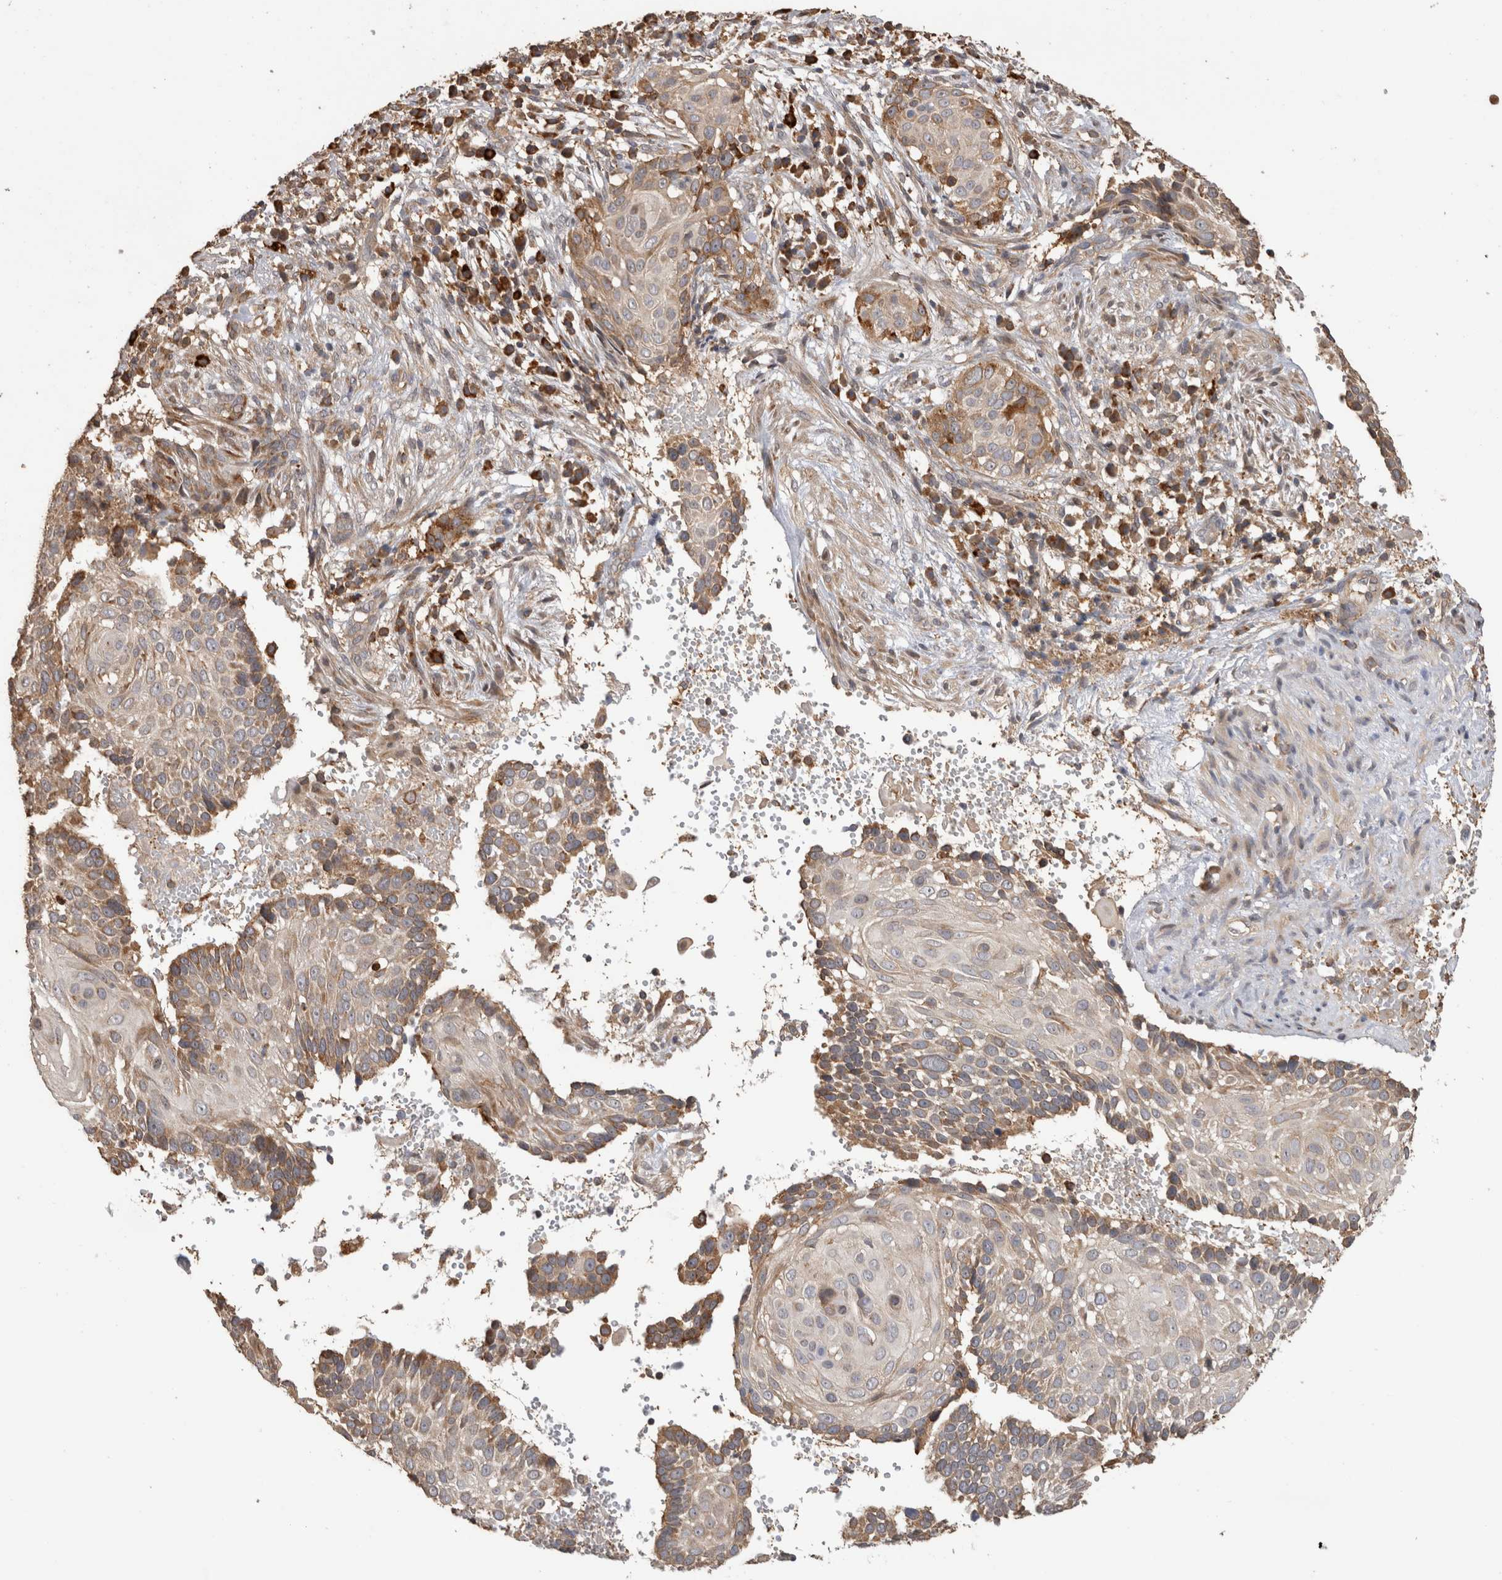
{"staining": {"intensity": "moderate", "quantity": "<25%", "location": "cytoplasmic/membranous"}, "tissue": "cervical cancer", "cell_type": "Tumor cells", "image_type": "cancer", "snomed": [{"axis": "morphology", "description": "Squamous cell carcinoma, NOS"}, {"axis": "topography", "description": "Cervix"}], "caption": "A photomicrograph of human cervical cancer stained for a protein exhibits moderate cytoplasmic/membranous brown staining in tumor cells.", "gene": "TBCE", "patient": {"sex": "female", "age": 74}}